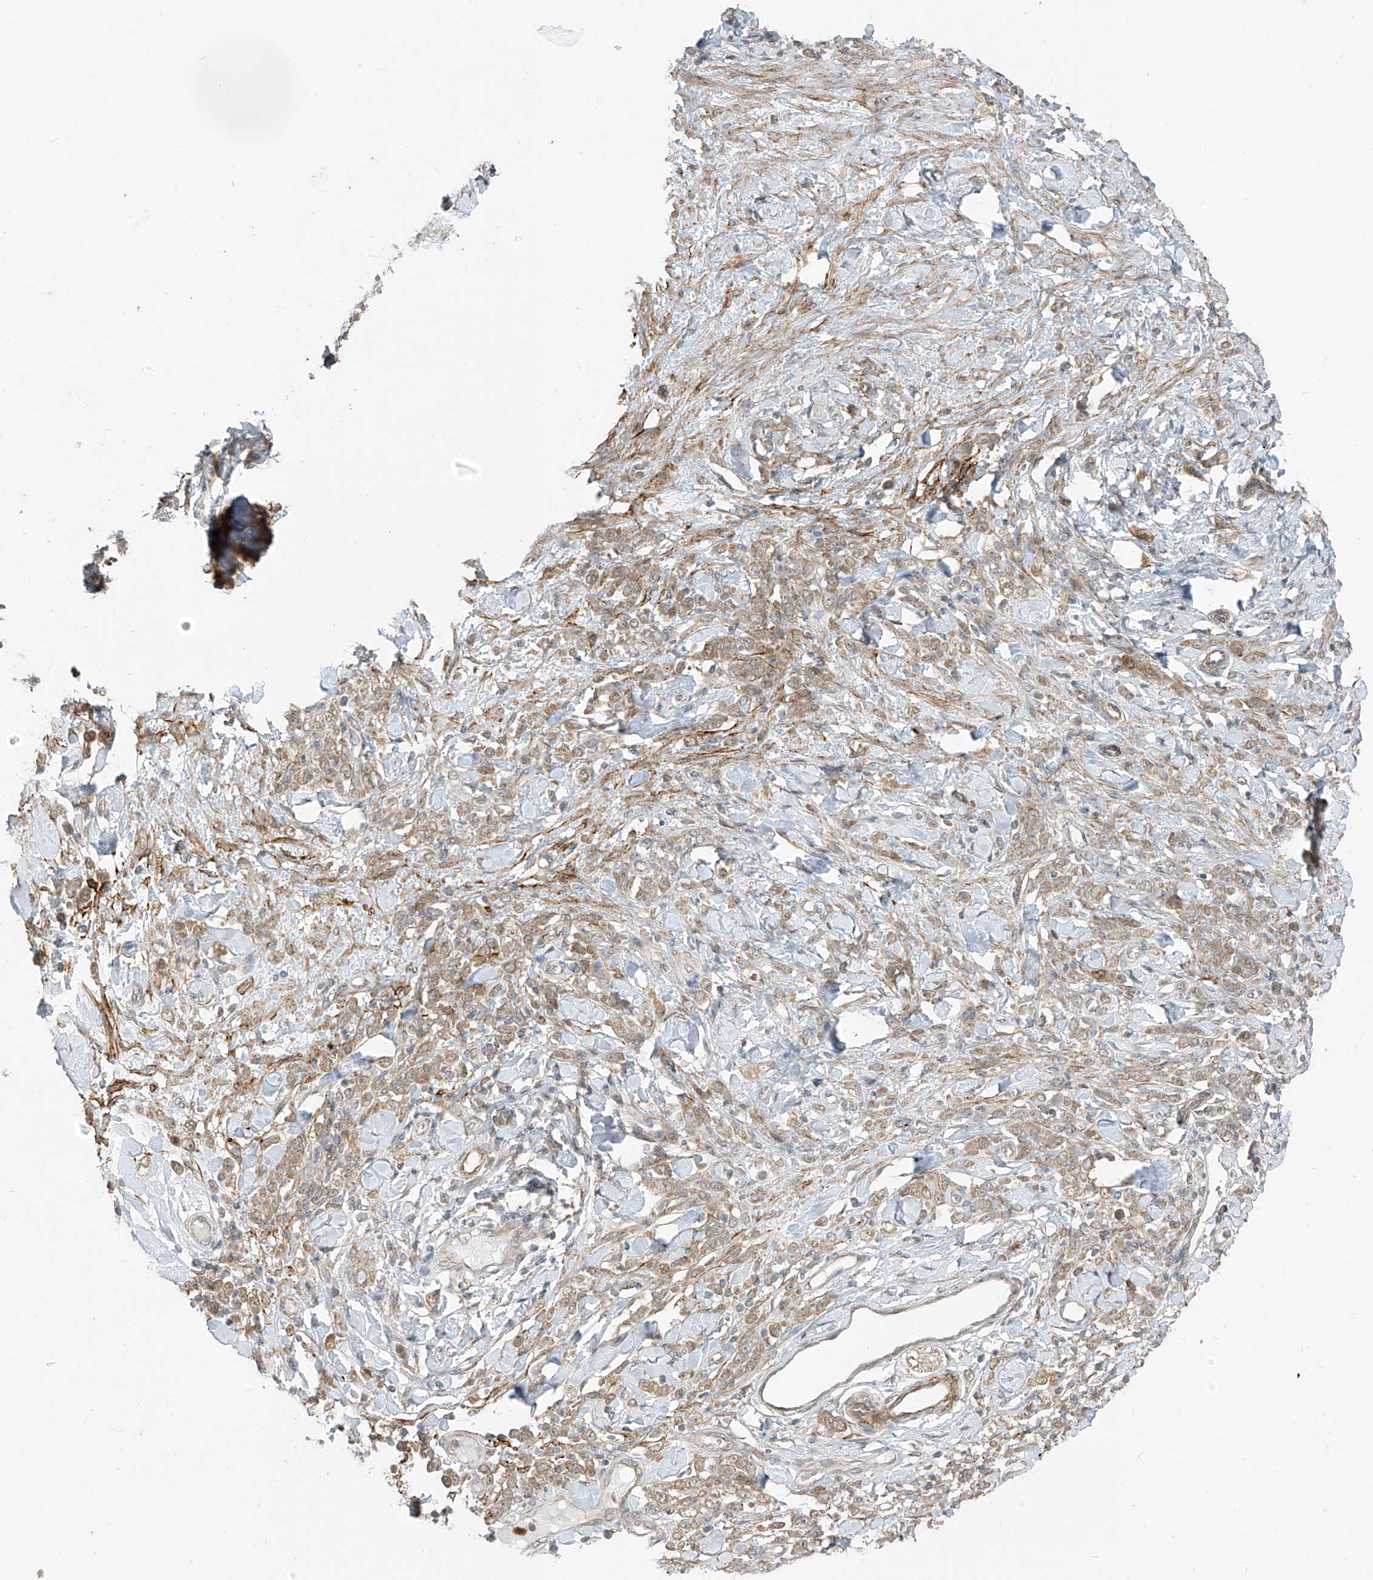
{"staining": {"intensity": "moderate", "quantity": ">75%", "location": "cytoplasmic/membranous"}, "tissue": "stomach cancer", "cell_type": "Tumor cells", "image_type": "cancer", "snomed": [{"axis": "morphology", "description": "Normal tissue, NOS"}, {"axis": "morphology", "description": "Adenocarcinoma, NOS"}, {"axis": "topography", "description": "Stomach"}], "caption": "A high-resolution image shows immunohistochemistry (IHC) staining of stomach cancer (adenocarcinoma), which shows moderate cytoplasmic/membranous positivity in about >75% of tumor cells.", "gene": "PDE11A", "patient": {"sex": "male", "age": 82}}